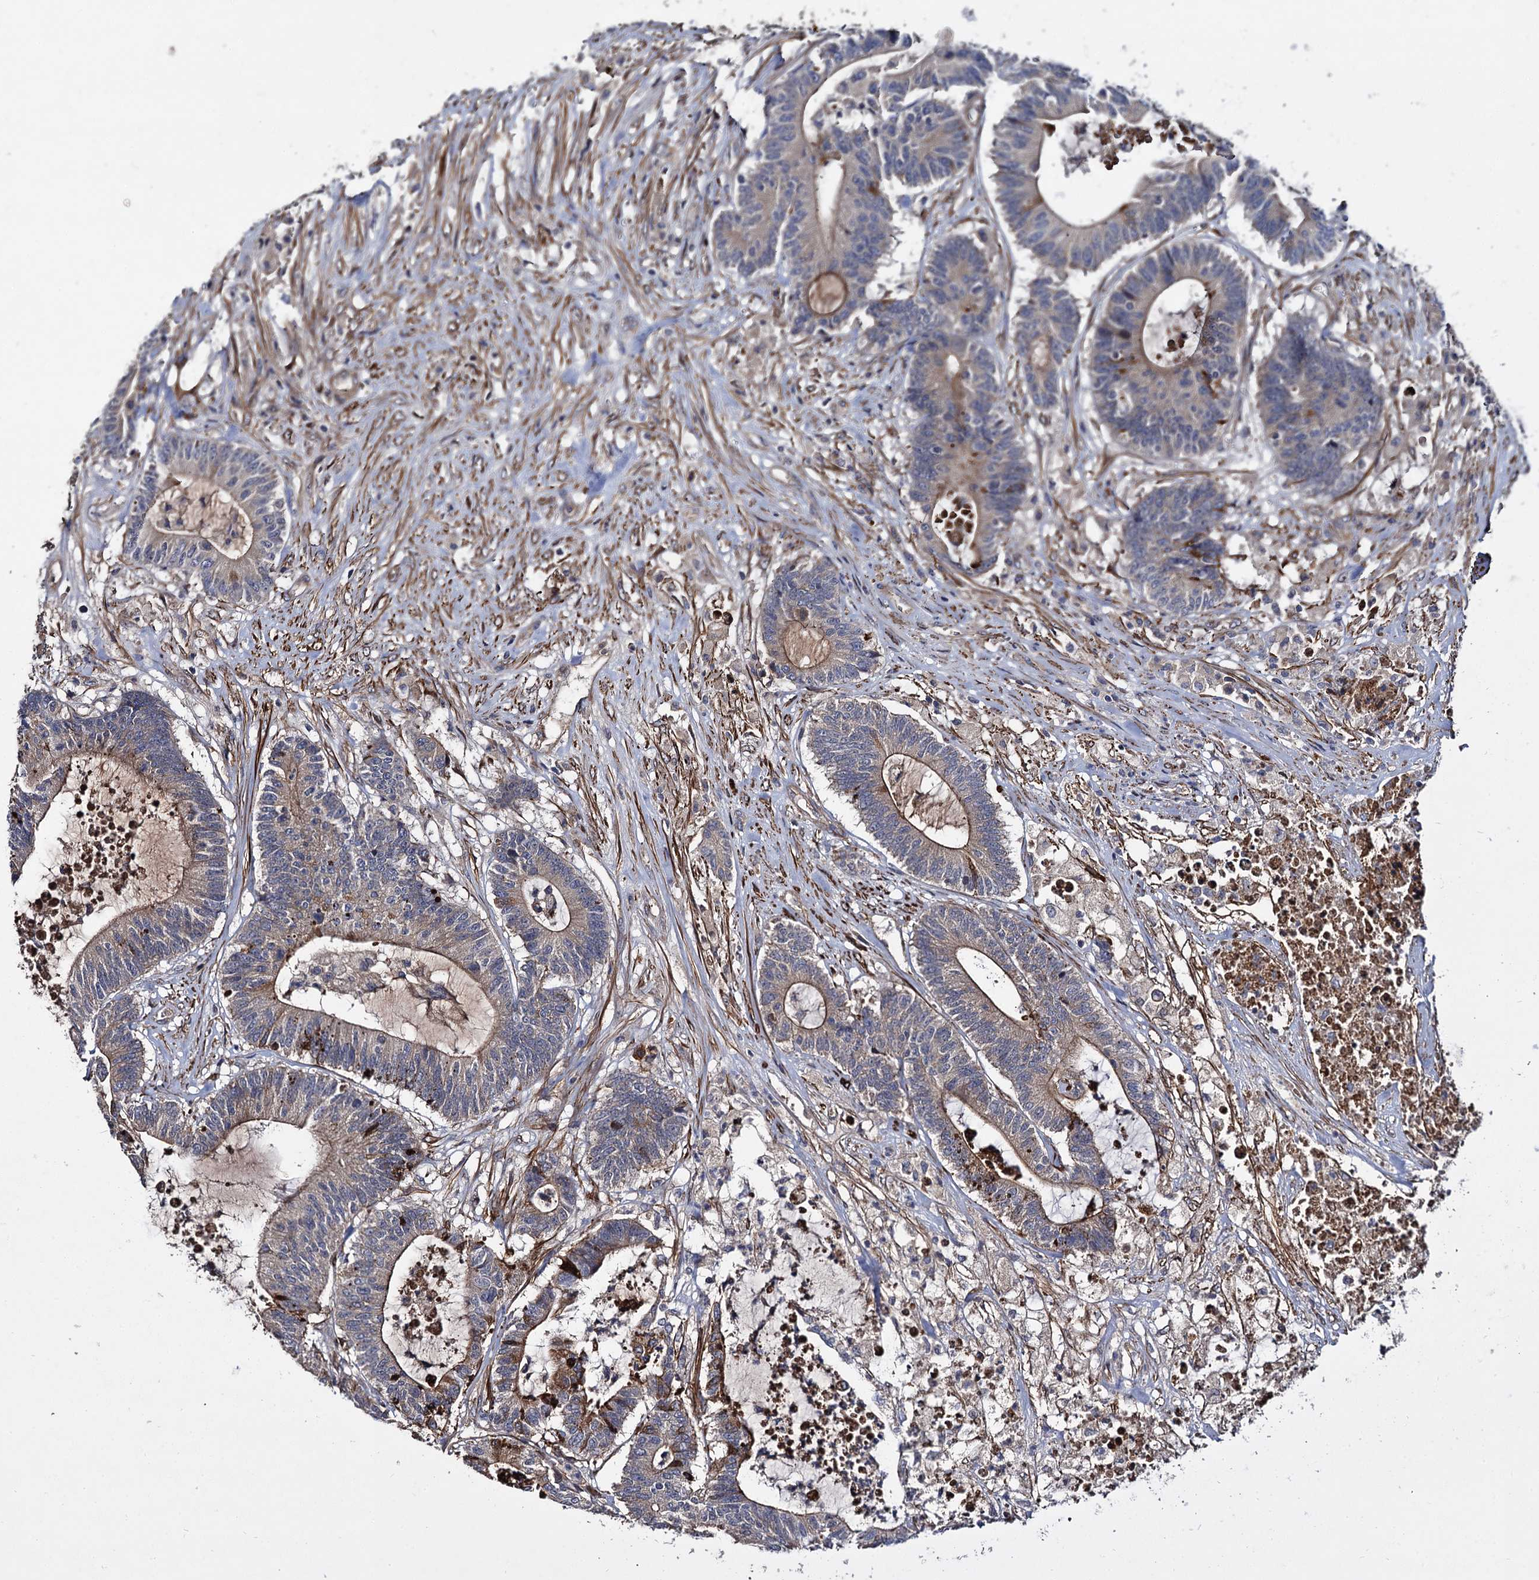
{"staining": {"intensity": "moderate", "quantity": "<25%", "location": "cytoplasmic/membranous"}, "tissue": "colorectal cancer", "cell_type": "Tumor cells", "image_type": "cancer", "snomed": [{"axis": "morphology", "description": "Adenocarcinoma, NOS"}, {"axis": "topography", "description": "Colon"}], "caption": "A histopathology image showing moderate cytoplasmic/membranous positivity in approximately <25% of tumor cells in colorectal adenocarcinoma, as visualized by brown immunohistochemical staining.", "gene": "ISM2", "patient": {"sex": "female", "age": 84}}